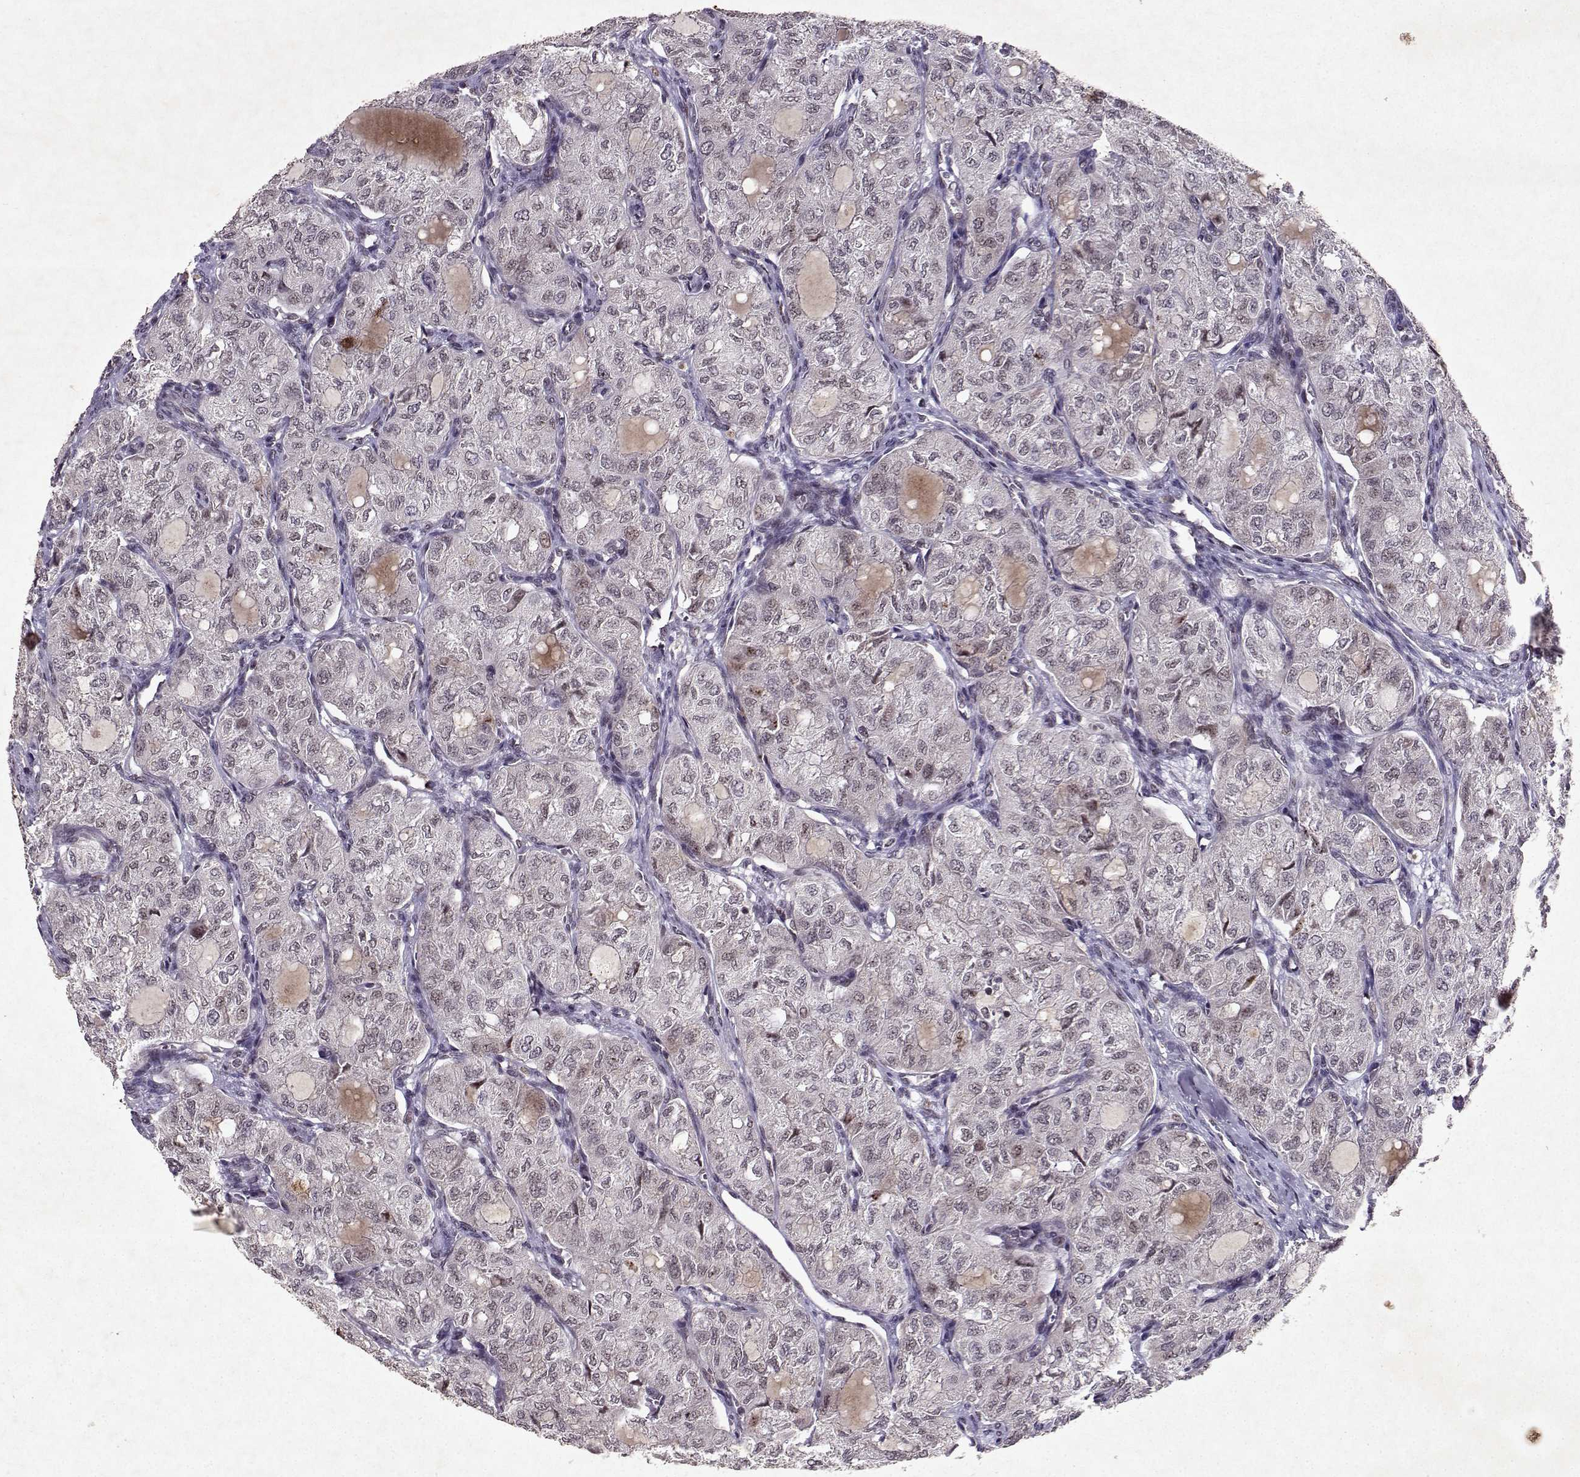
{"staining": {"intensity": "negative", "quantity": "none", "location": "none"}, "tissue": "thyroid cancer", "cell_type": "Tumor cells", "image_type": "cancer", "snomed": [{"axis": "morphology", "description": "Follicular adenoma carcinoma, NOS"}, {"axis": "topography", "description": "Thyroid gland"}], "caption": "DAB immunohistochemical staining of thyroid cancer displays no significant expression in tumor cells.", "gene": "DDX56", "patient": {"sex": "male", "age": 75}}